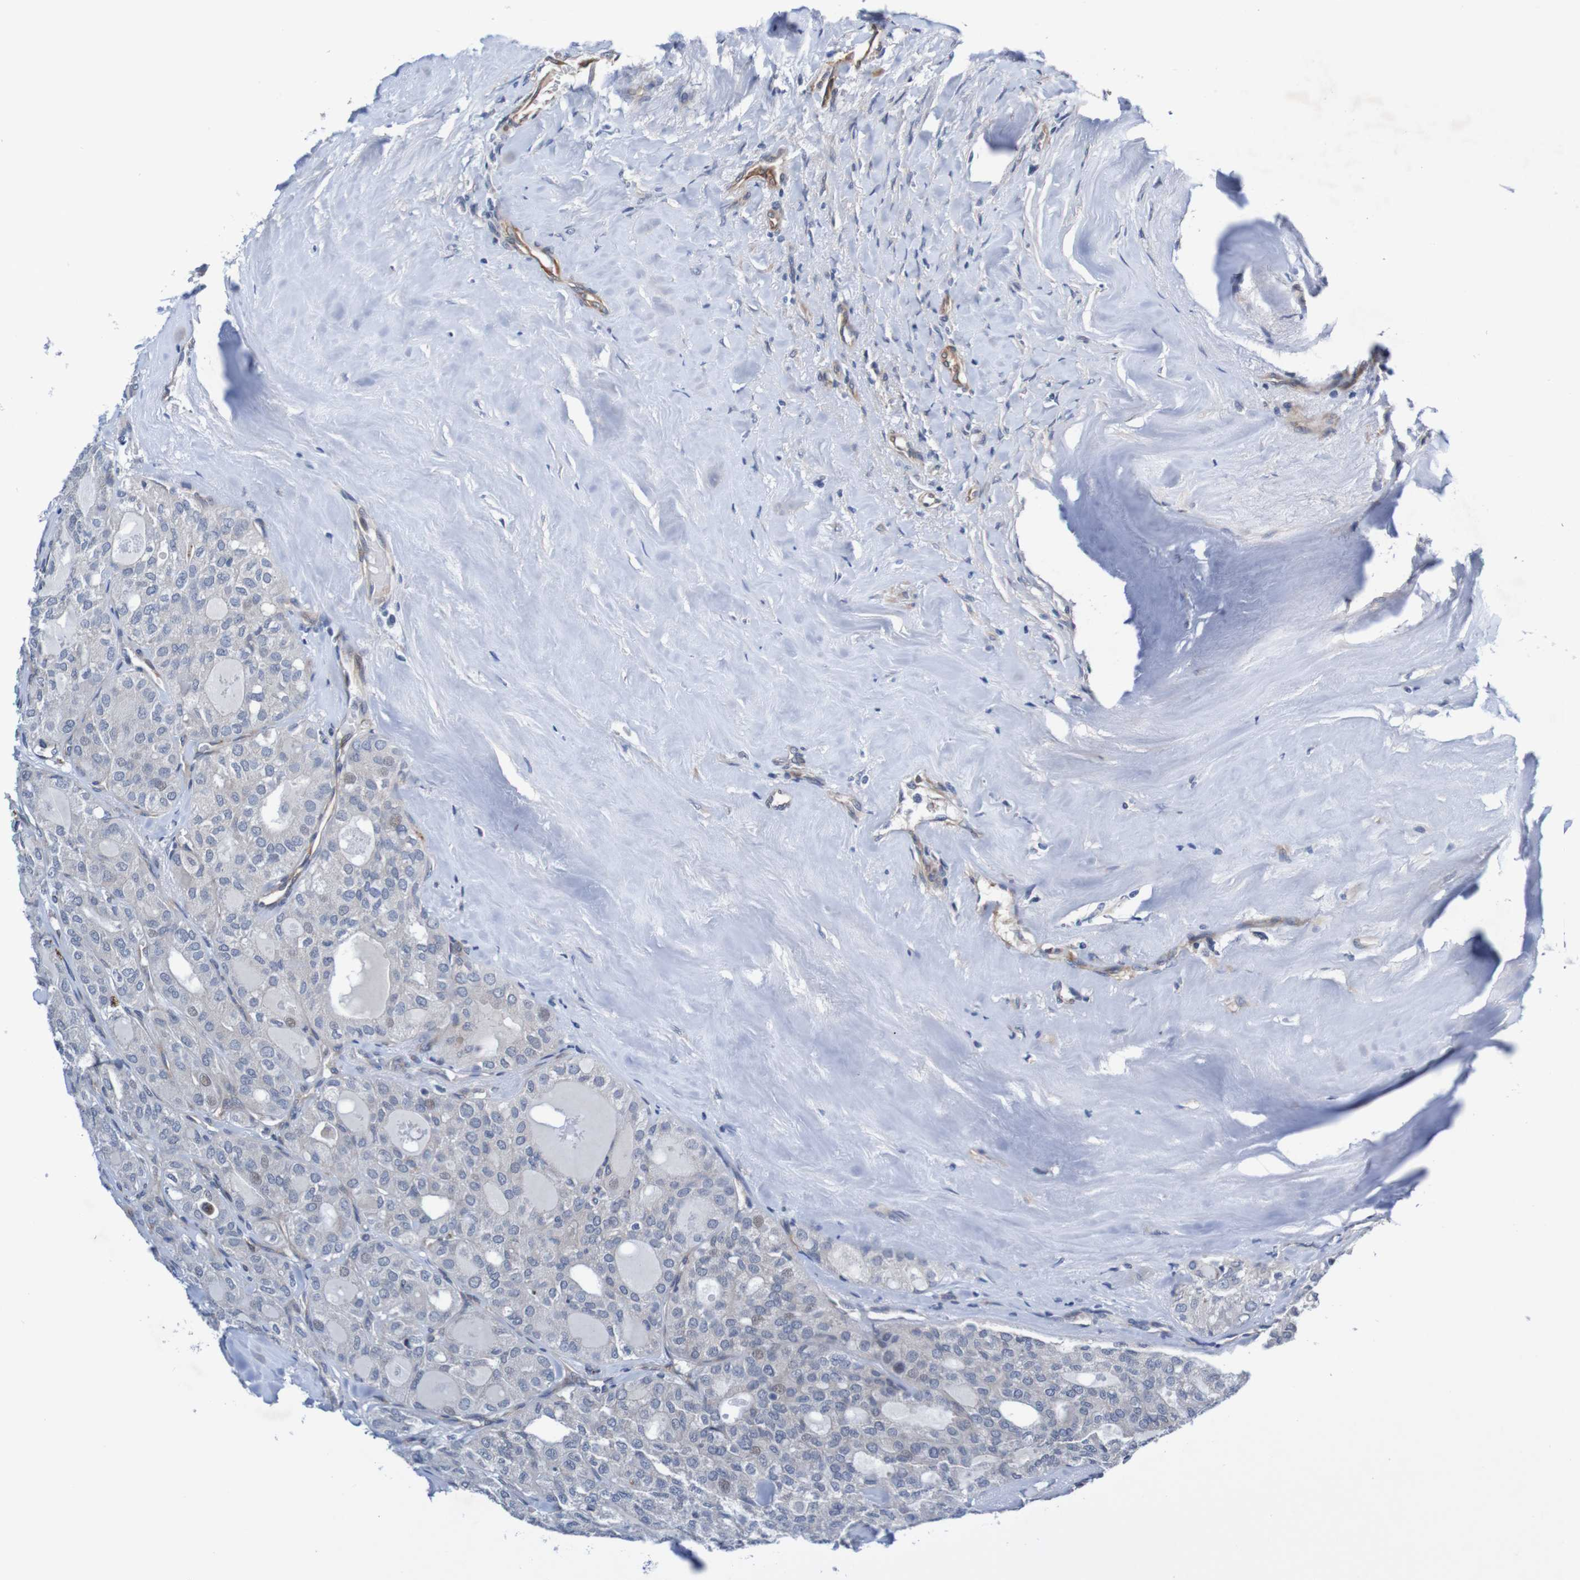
{"staining": {"intensity": "weak", "quantity": "<25%", "location": "nuclear"}, "tissue": "thyroid cancer", "cell_type": "Tumor cells", "image_type": "cancer", "snomed": [{"axis": "morphology", "description": "Follicular adenoma carcinoma, NOS"}, {"axis": "topography", "description": "Thyroid gland"}], "caption": "DAB immunohistochemical staining of thyroid cancer (follicular adenoma carcinoma) exhibits no significant expression in tumor cells.", "gene": "CPED1", "patient": {"sex": "male", "age": 75}}